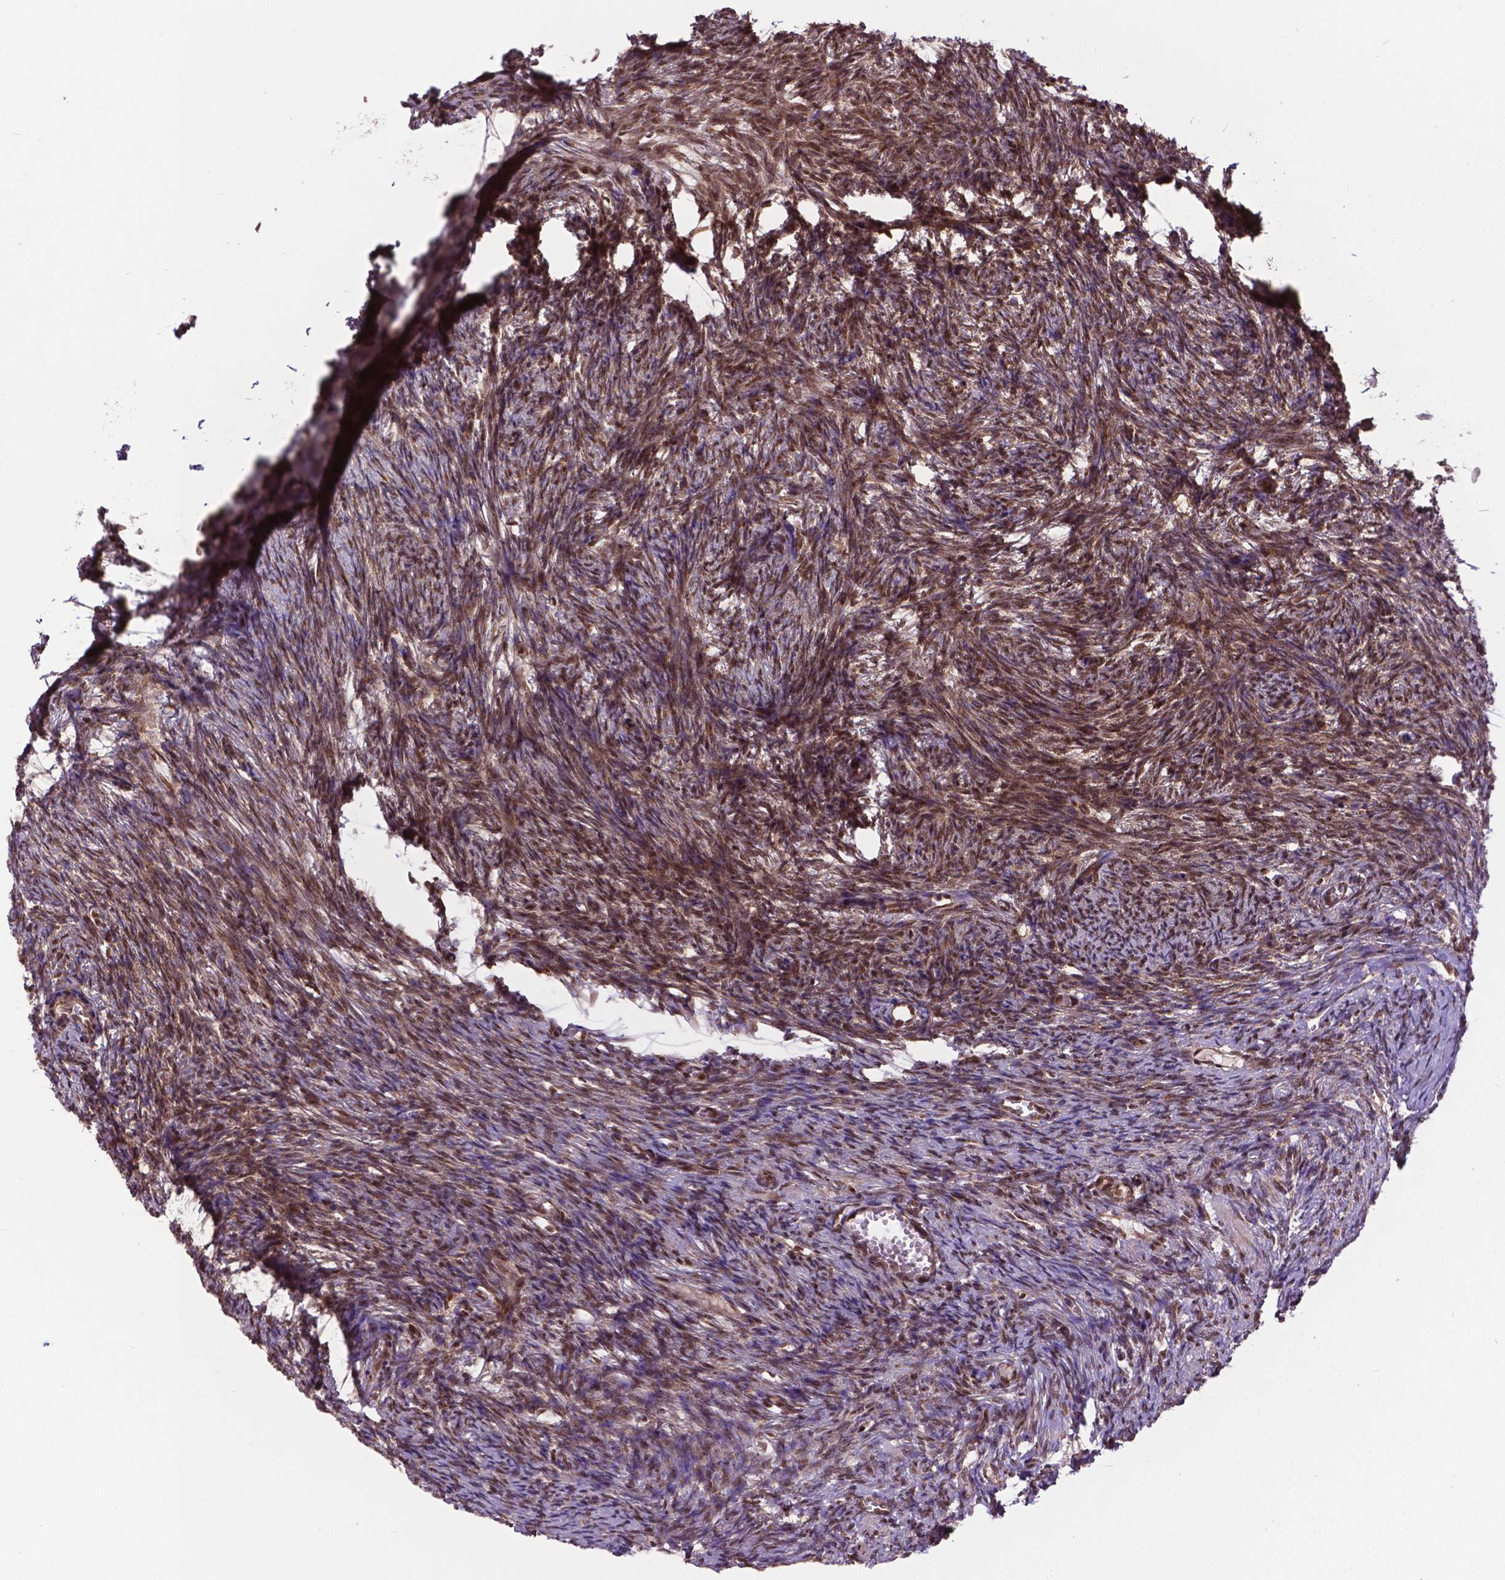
{"staining": {"intensity": "moderate", "quantity": ">75%", "location": "cytoplasmic/membranous,nuclear"}, "tissue": "ovary", "cell_type": "Follicle cells", "image_type": "normal", "snomed": [{"axis": "morphology", "description": "Normal tissue, NOS"}, {"axis": "topography", "description": "Ovary"}], "caption": "Follicle cells show medium levels of moderate cytoplasmic/membranous,nuclear positivity in about >75% of cells in benign ovary.", "gene": "CSNK2A1", "patient": {"sex": "female", "age": 46}}